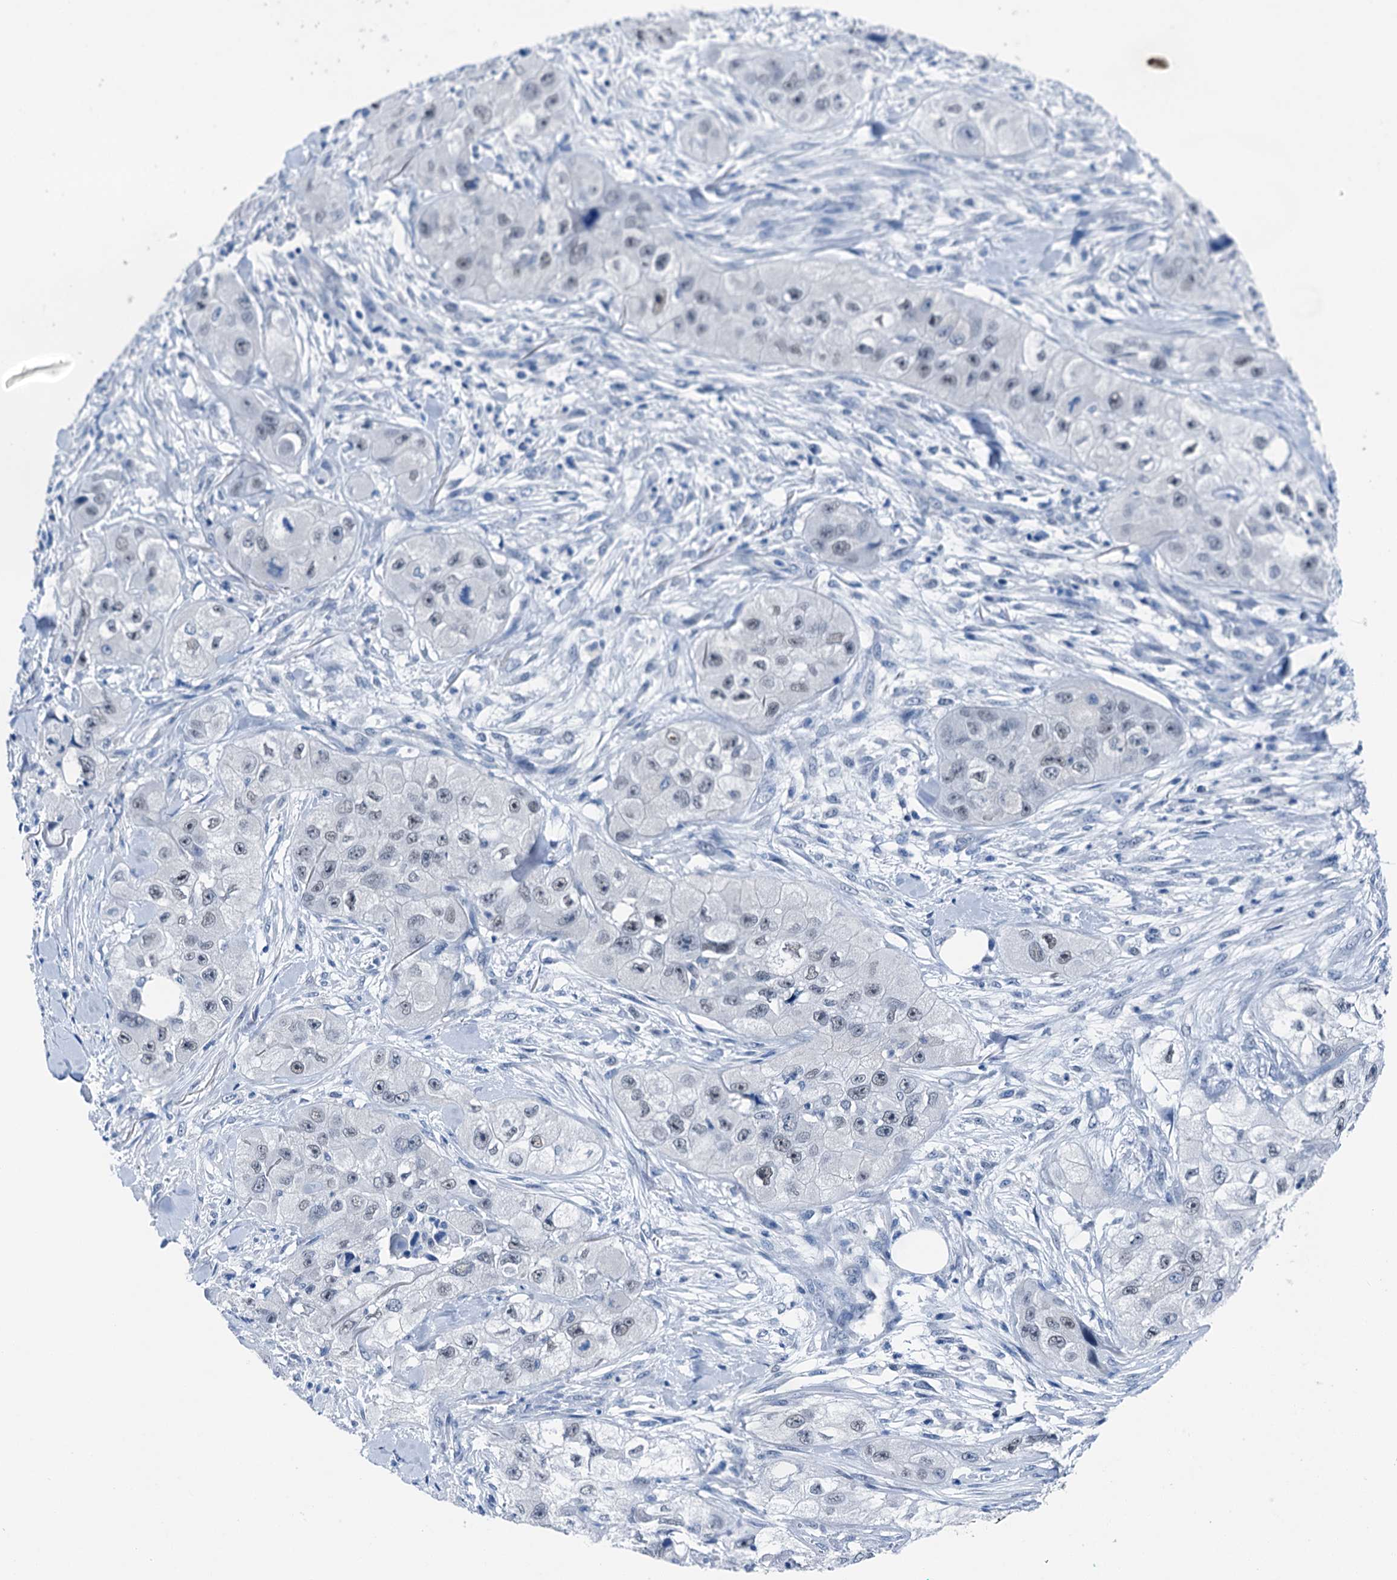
{"staining": {"intensity": "negative", "quantity": "none", "location": "none"}, "tissue": "skin cancer", "cell_type": "Tumor cells", "image_type": "cancer", "snomed": [{"axis": "morphology", "description": "Squamous cell carcinoma, NOS"}, {"axis": "topography", "description": "Skin"}, {"axis": "topography", "description": "Subcutis"}], "caption": "Tumor cells are negative for protein expression in human skin cancer (squamous cell carcinoma).", "gene": "CBLN3", "patient": {"sex": "male", "age": 73}}